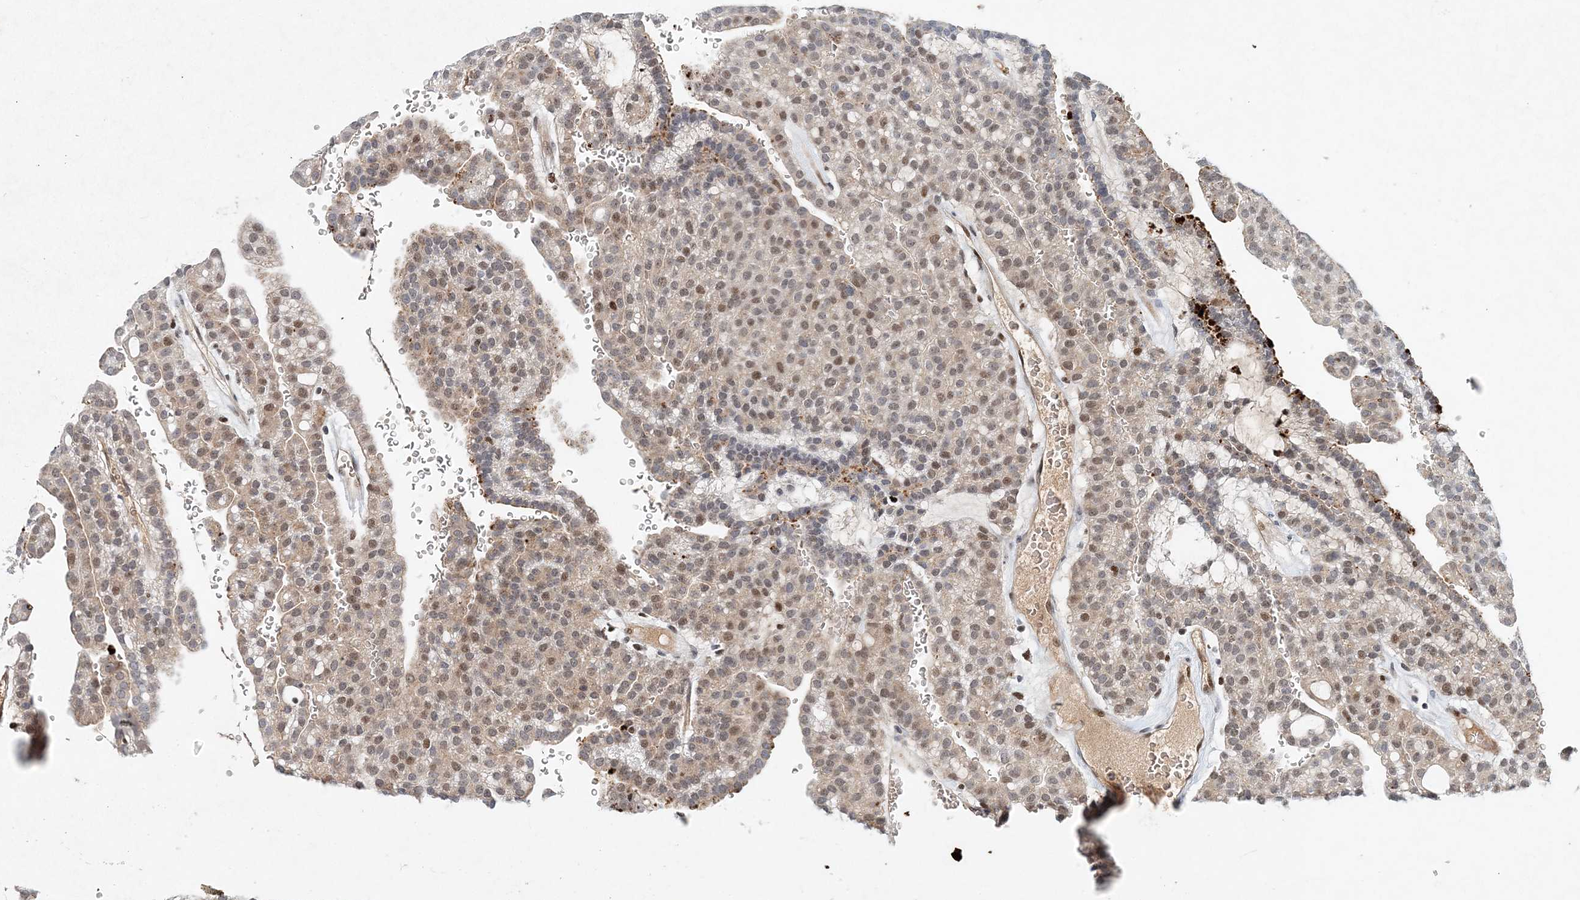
{"staining": {"intensity": "weak", "quantity": ">75%", "location": "cytoplasmic/membranous,nuclear"}, "tissue": "renal cancer", "cell_type": "Tumor cells", "image_type": "cancer", "snomed": [{"axis": "morphology", "description": "Adenocarcinoma, NOS"}, {"axis": "topography", "description": "Kidney"}], "caption": "This is a photomicrograph of IHC staining of renal cancer (adenocarcinoma), which shows weak positivity in the cytoplasmic/membranous and nuclear of tumor cells.", "gene": "KPNA4", "patient": {"sex": "male", "age": 63}}